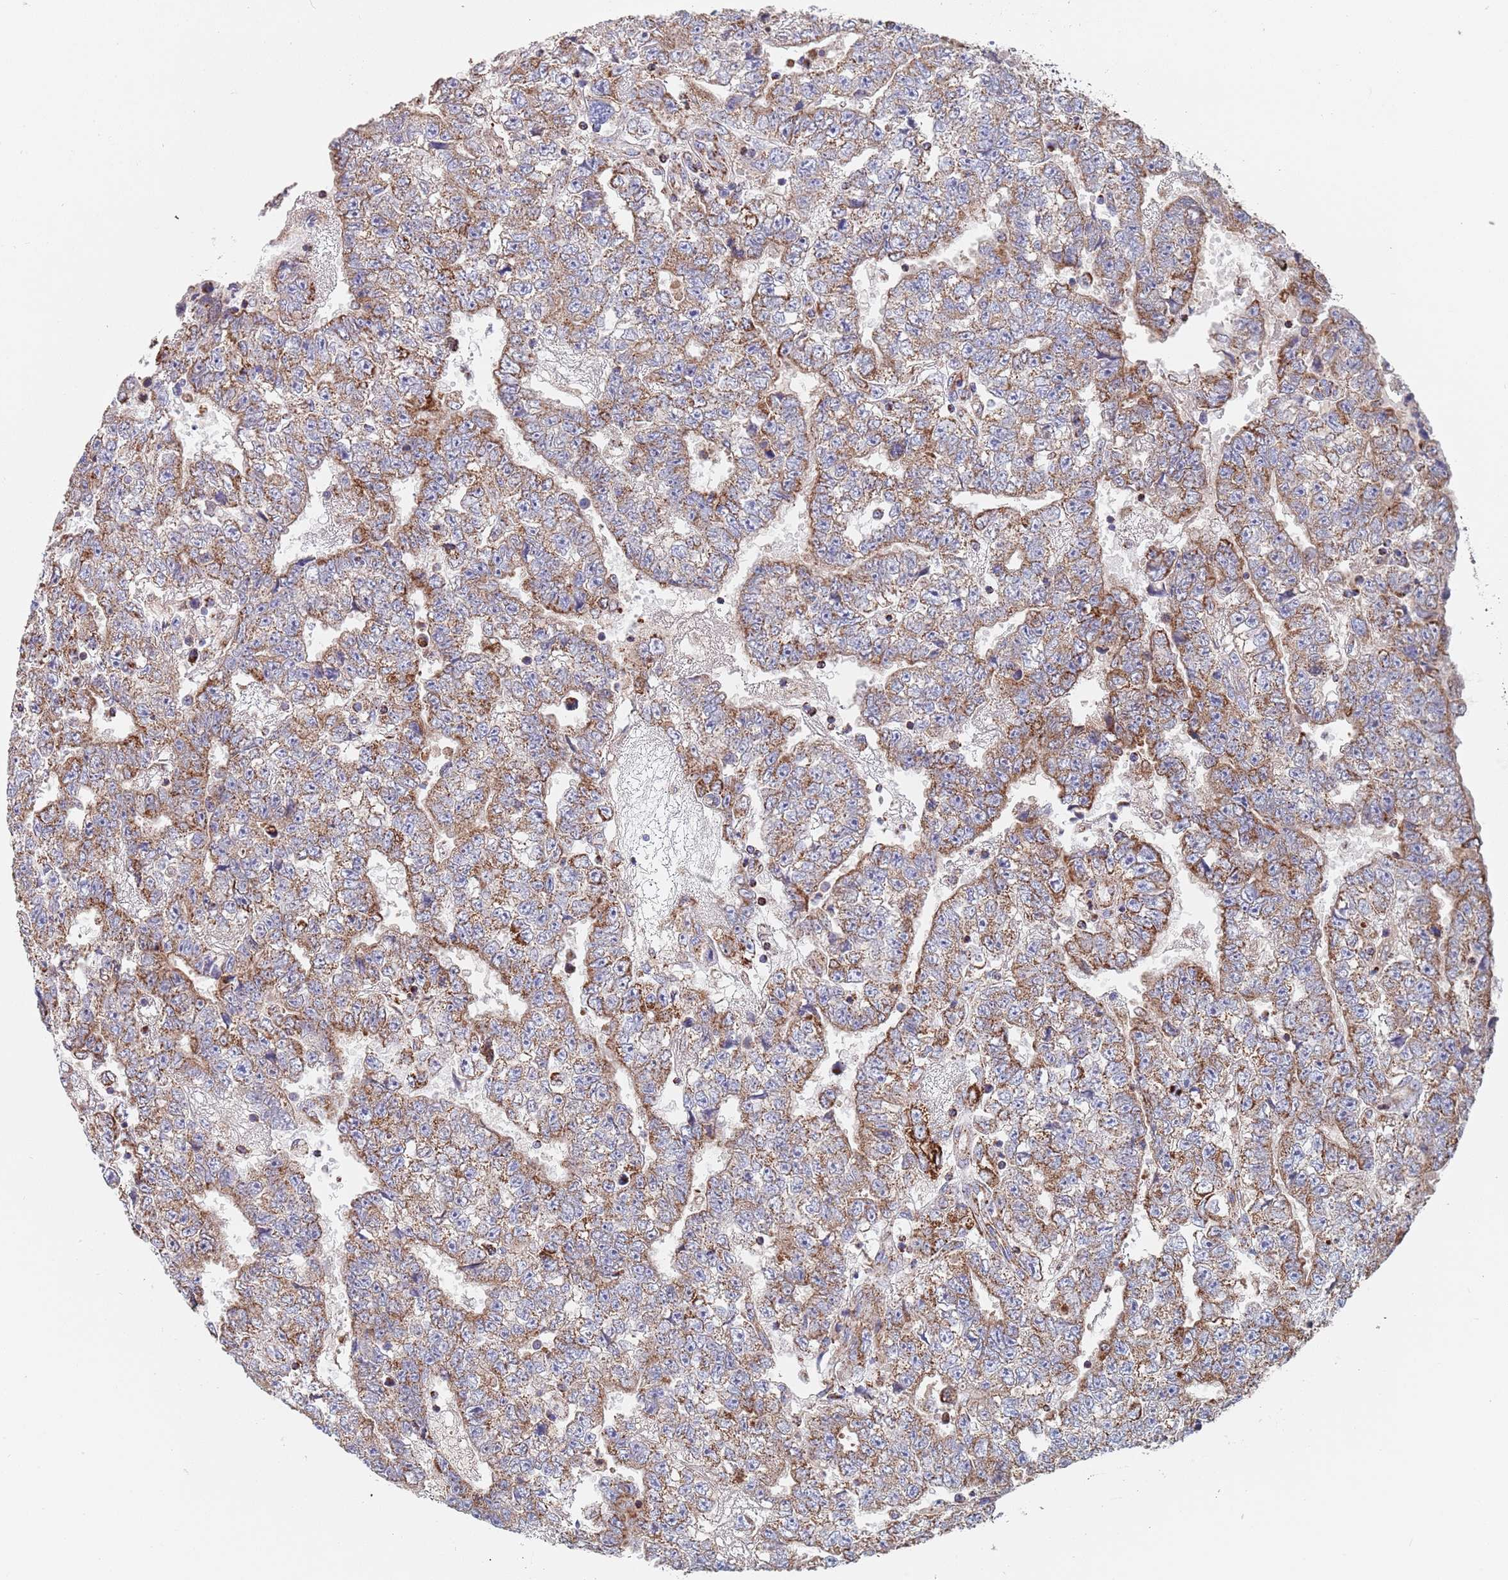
{"staining": {"intensity": "moderate", "quantity": ">75%", "location": "cytoplasmic/membranous"}, "tissue": "testis cancer", "cell_type": "Tumor cells", "image_type": "cancer", "snomed": [{"axis": "morphology", "description": "Carcinoma, Embryonal, NOS"}, {"axis": "topography", "description": "Testis"}], "caption": "A micrograph of testis cancer stained for a protein reveals moderate cytoplasmic/membranous brown staining in tumor cells. The staining was performed using DAB (3,3'-diaminobenzidine) to visualize the protein expression in brown, while the nuclei were stained in blue with hematoxylin (Magnification: 20x).", "gene": "PGP", "patient": {"sex": "male", "age": 25}}